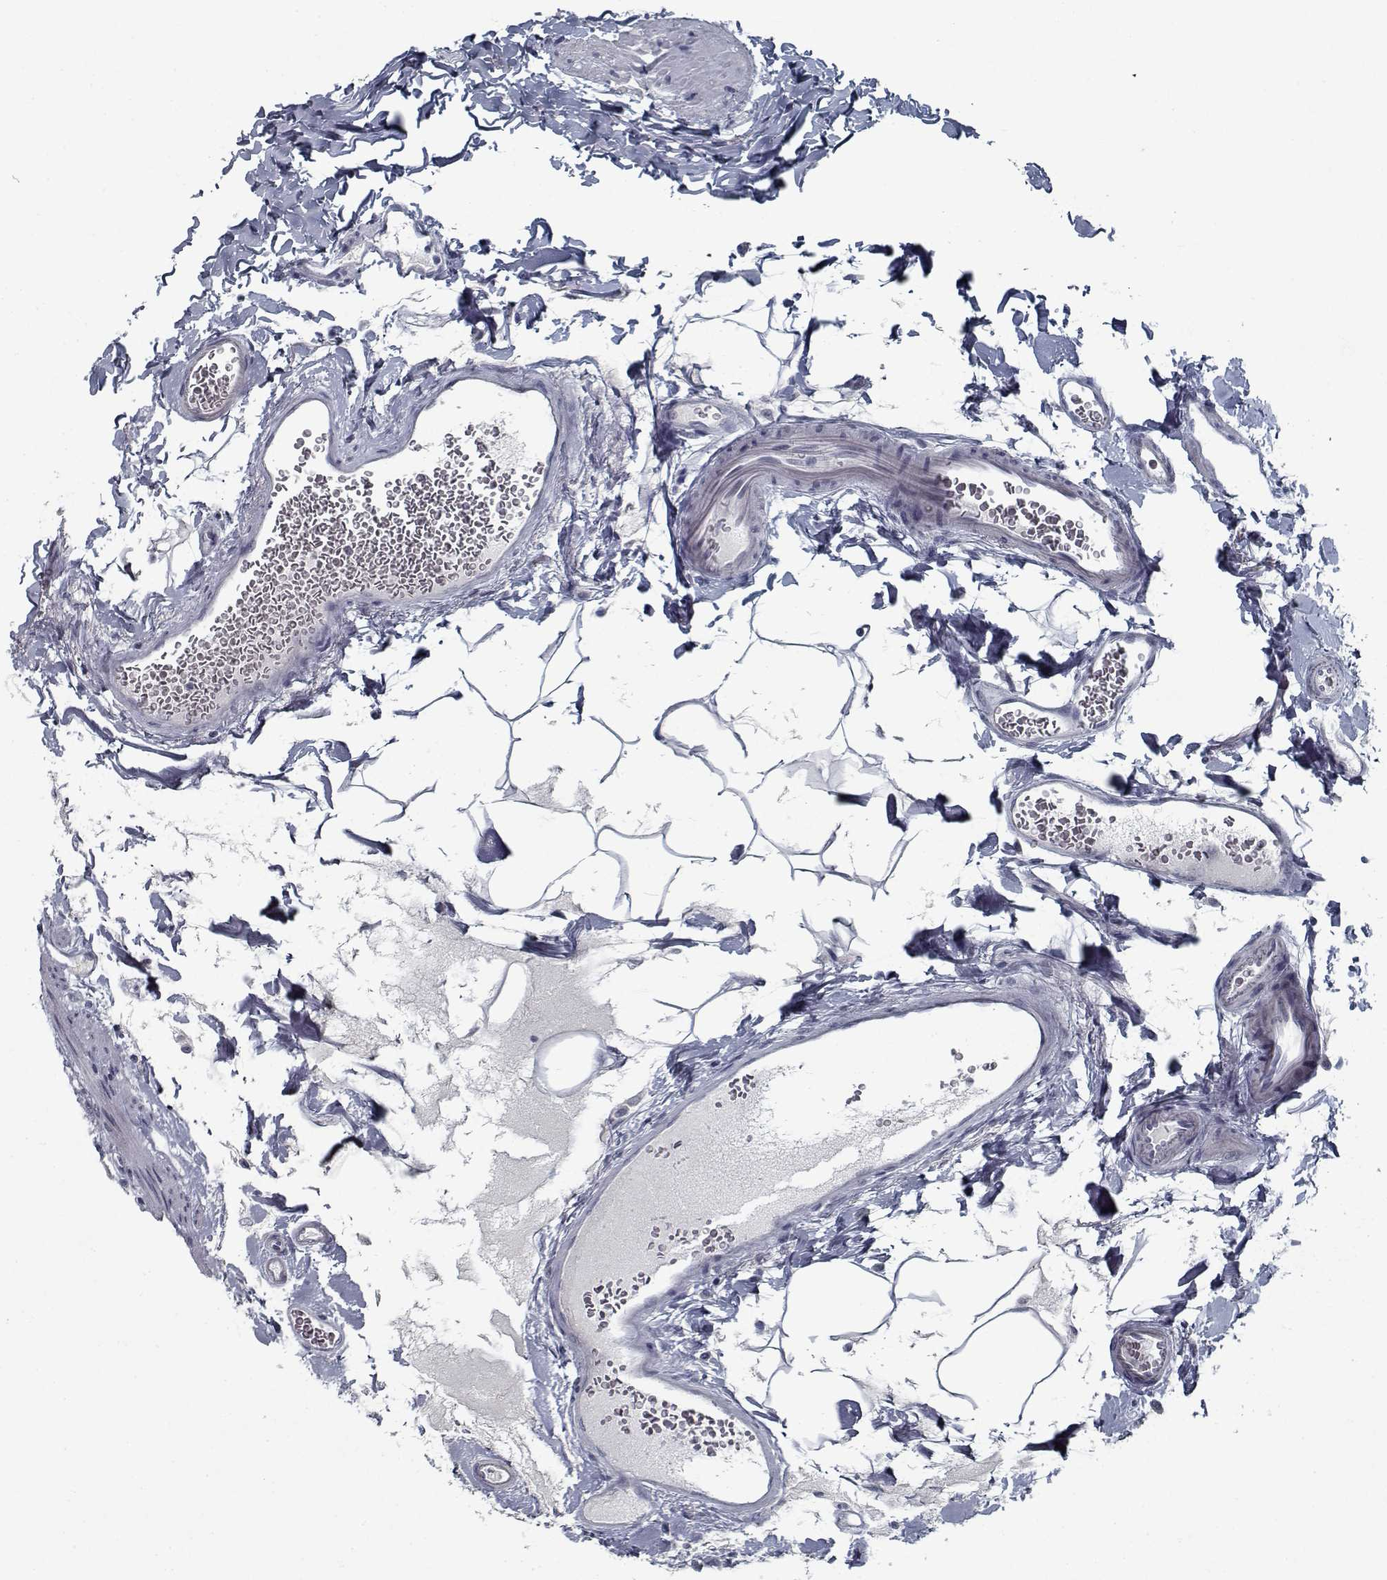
{"staining": {"intensity": "negative", "quantity": "none", "location": "none"}, "tissue": "small intestine", "cell_type": "Glandular cells", "image_type": "normal", "snomed": [{"axis": "morphology", "description": "Normal tissue, NOS"}, {"axis": "topography", "description": "Small intestine"}], "caption": "Immunohistochemical staining of benign small intestine exhibits no significant positivity in glandular cells. (DAB (3,3'-diaminobenzidine) IHC, high magnification).", "gene": "GAD2", "patient": {"sex": "female", "age": 56}}